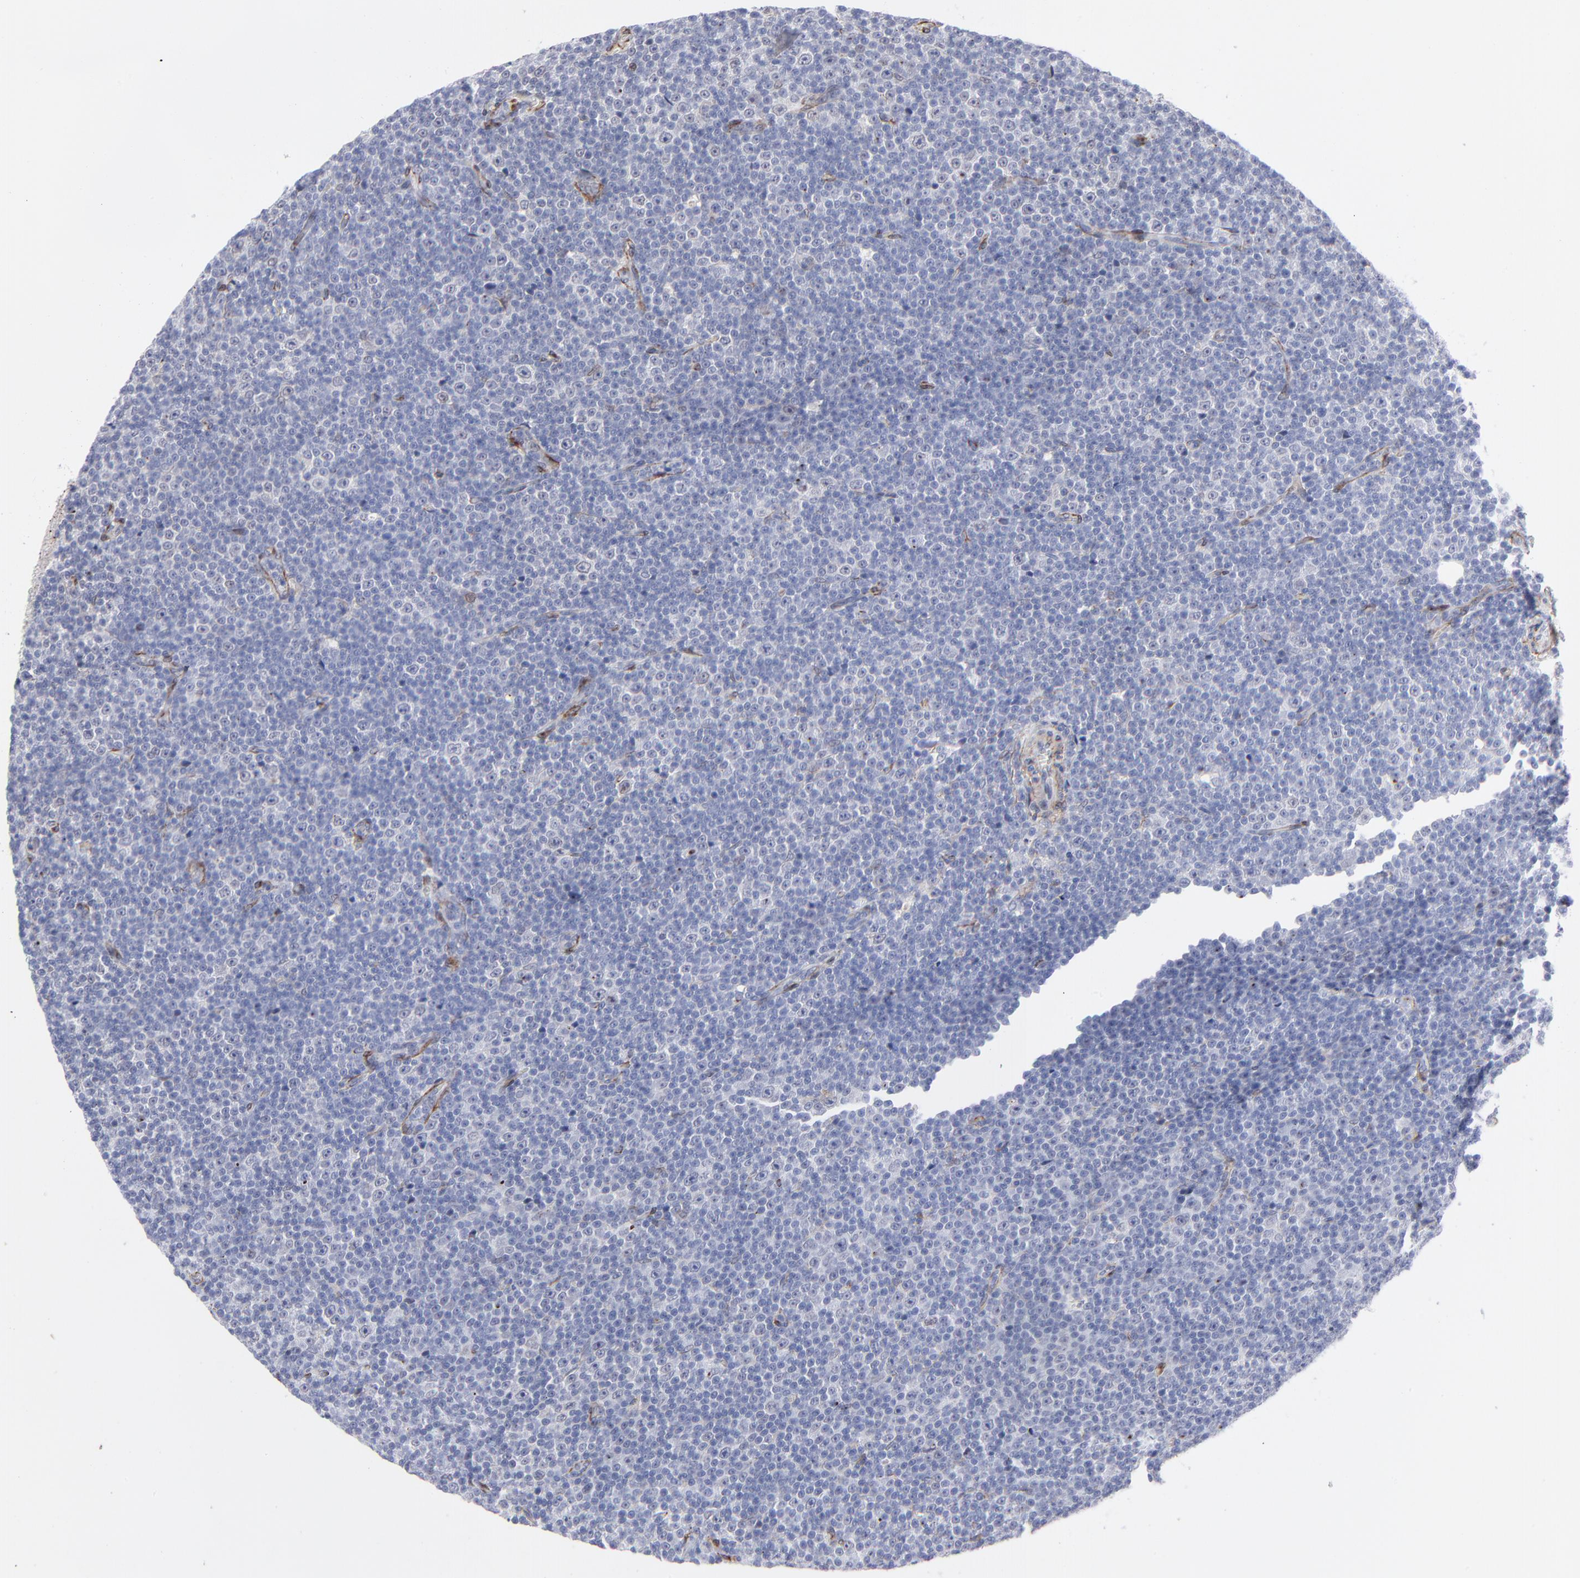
{"staining": {"intensity": "negative", "quantity": "none", "location": "none"}, "tissue": "lymphoma", "cell_type": "Tumor cells", "image_type": "cancer", "snomed": [{"axis": "morphology", "description": "Malignant lymphoma, non-Hodgkin's type, Low grade"}, {"axis": "topography", "description": "Lymph node"}], "caption": "Tumor cells show no significant staining in malignant lymphoma, non-Hodgkin's type (low-grade). (DAB (3,3'-diaminobenzidine) IHC, high magnification).", "gene": "PDGFRB", "patient": {"sex": "female", "age": 67}}